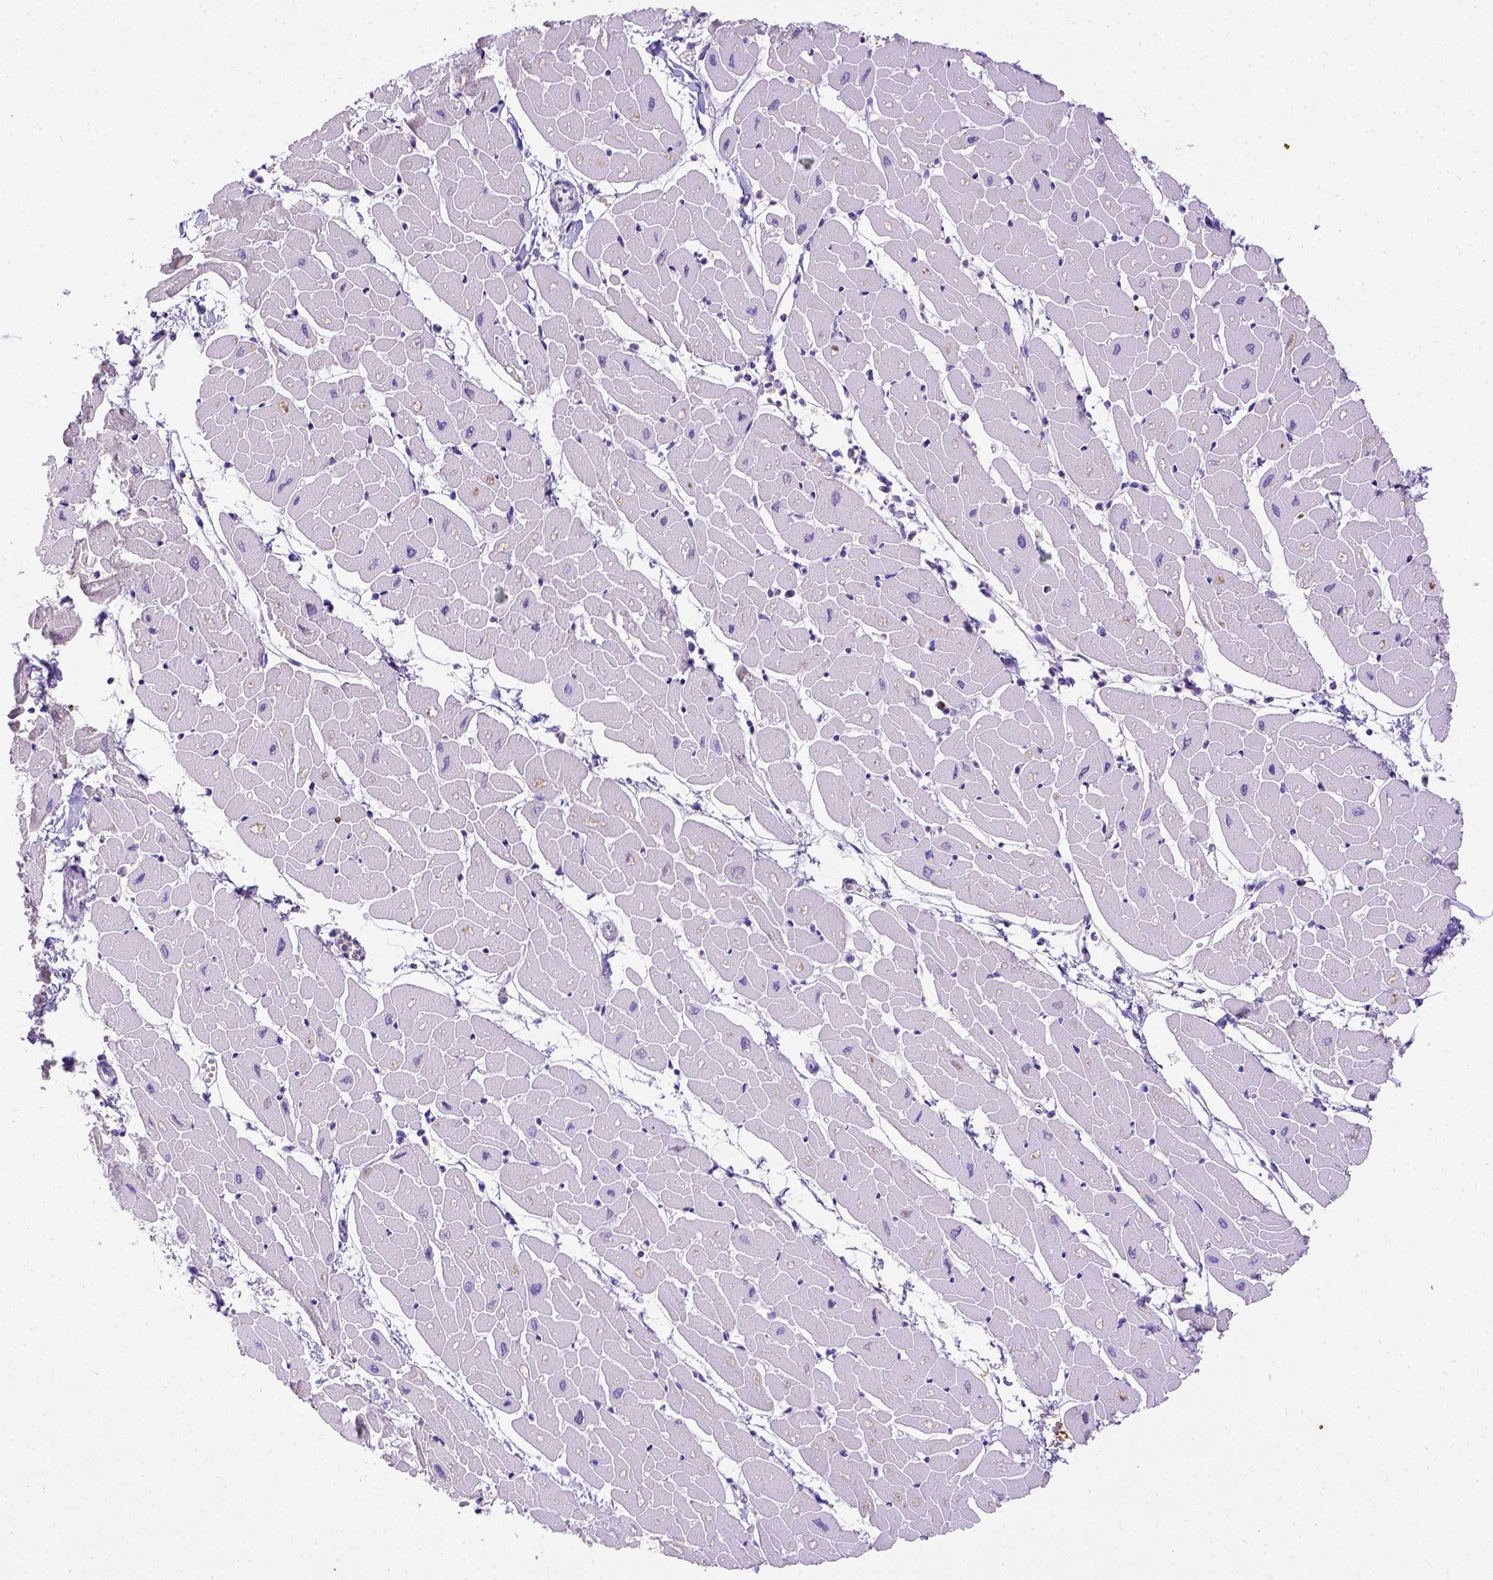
{"staining": {"intensity": "negative", "quantity": "none", "location": "none"}, "tissue": "heart muscle", "cell_type": "Cardiomyocytes", "image_type": "normal", "snomed": [{"axis": "morphology", "description": "Normal tissue, NOS"}, {"axis": "topography", "description": "Heart"}], "caption": "Immunohistochemistry photomicrograph of unremarkable heart muscle: human heart muscle stained with DAB displays no significant protein staining in cardiomyocytes. The staining was performed using DAB to visualize the protein expression in brown, while the nuclei were stained in blue with hematoxylin (Magnification: 20x).", "gene": "B3GAT1", "patient": {"sex": "male", "age": 57}}